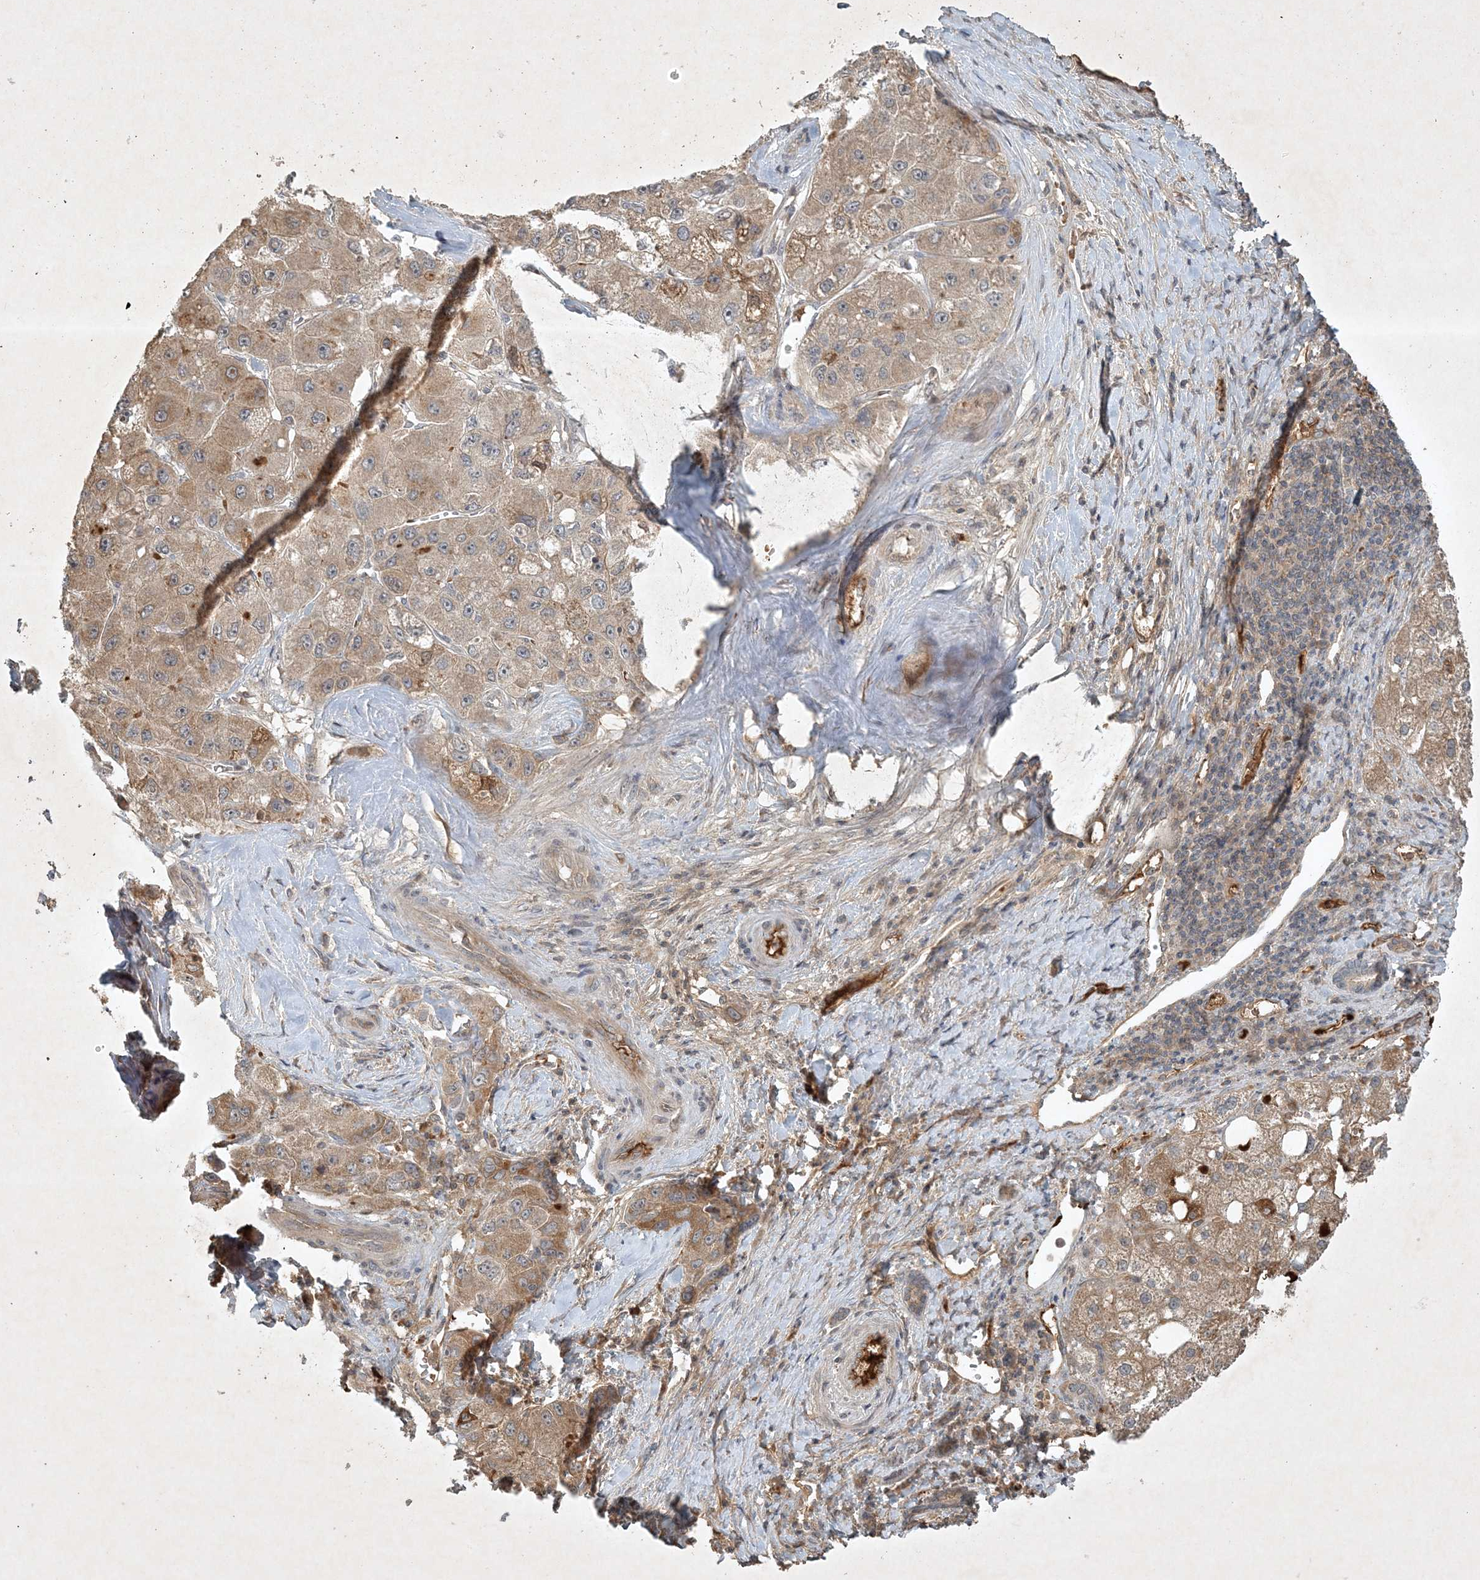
{"staining": {"intensity": "moderate", "quantity": "<25%", "location": "cytoplasmic/membranous"}, "tissue": "liver cancer", "cell_type": "Tumor cells", "image_type": "cancer", "snomed": [{"axis": "morphology", "description": "Carcinoma, Hepatocellular, NOS"}, {"axis": "topography", "description": "Liver"}], "caption": "Immunohistochemical staining of liver cancer (hepatocellular carcinoma) displays low levels of moderate cytoplasmic/membranous staining in approximately <25% of tumor cells. The protein of interest is stained brown, and the nuclei are stained in blue (DAB IHC with brightfield microscopy, high magnification).", "gene": "TNFAIP6", "patient": {"sex": "male", "age": 80}}